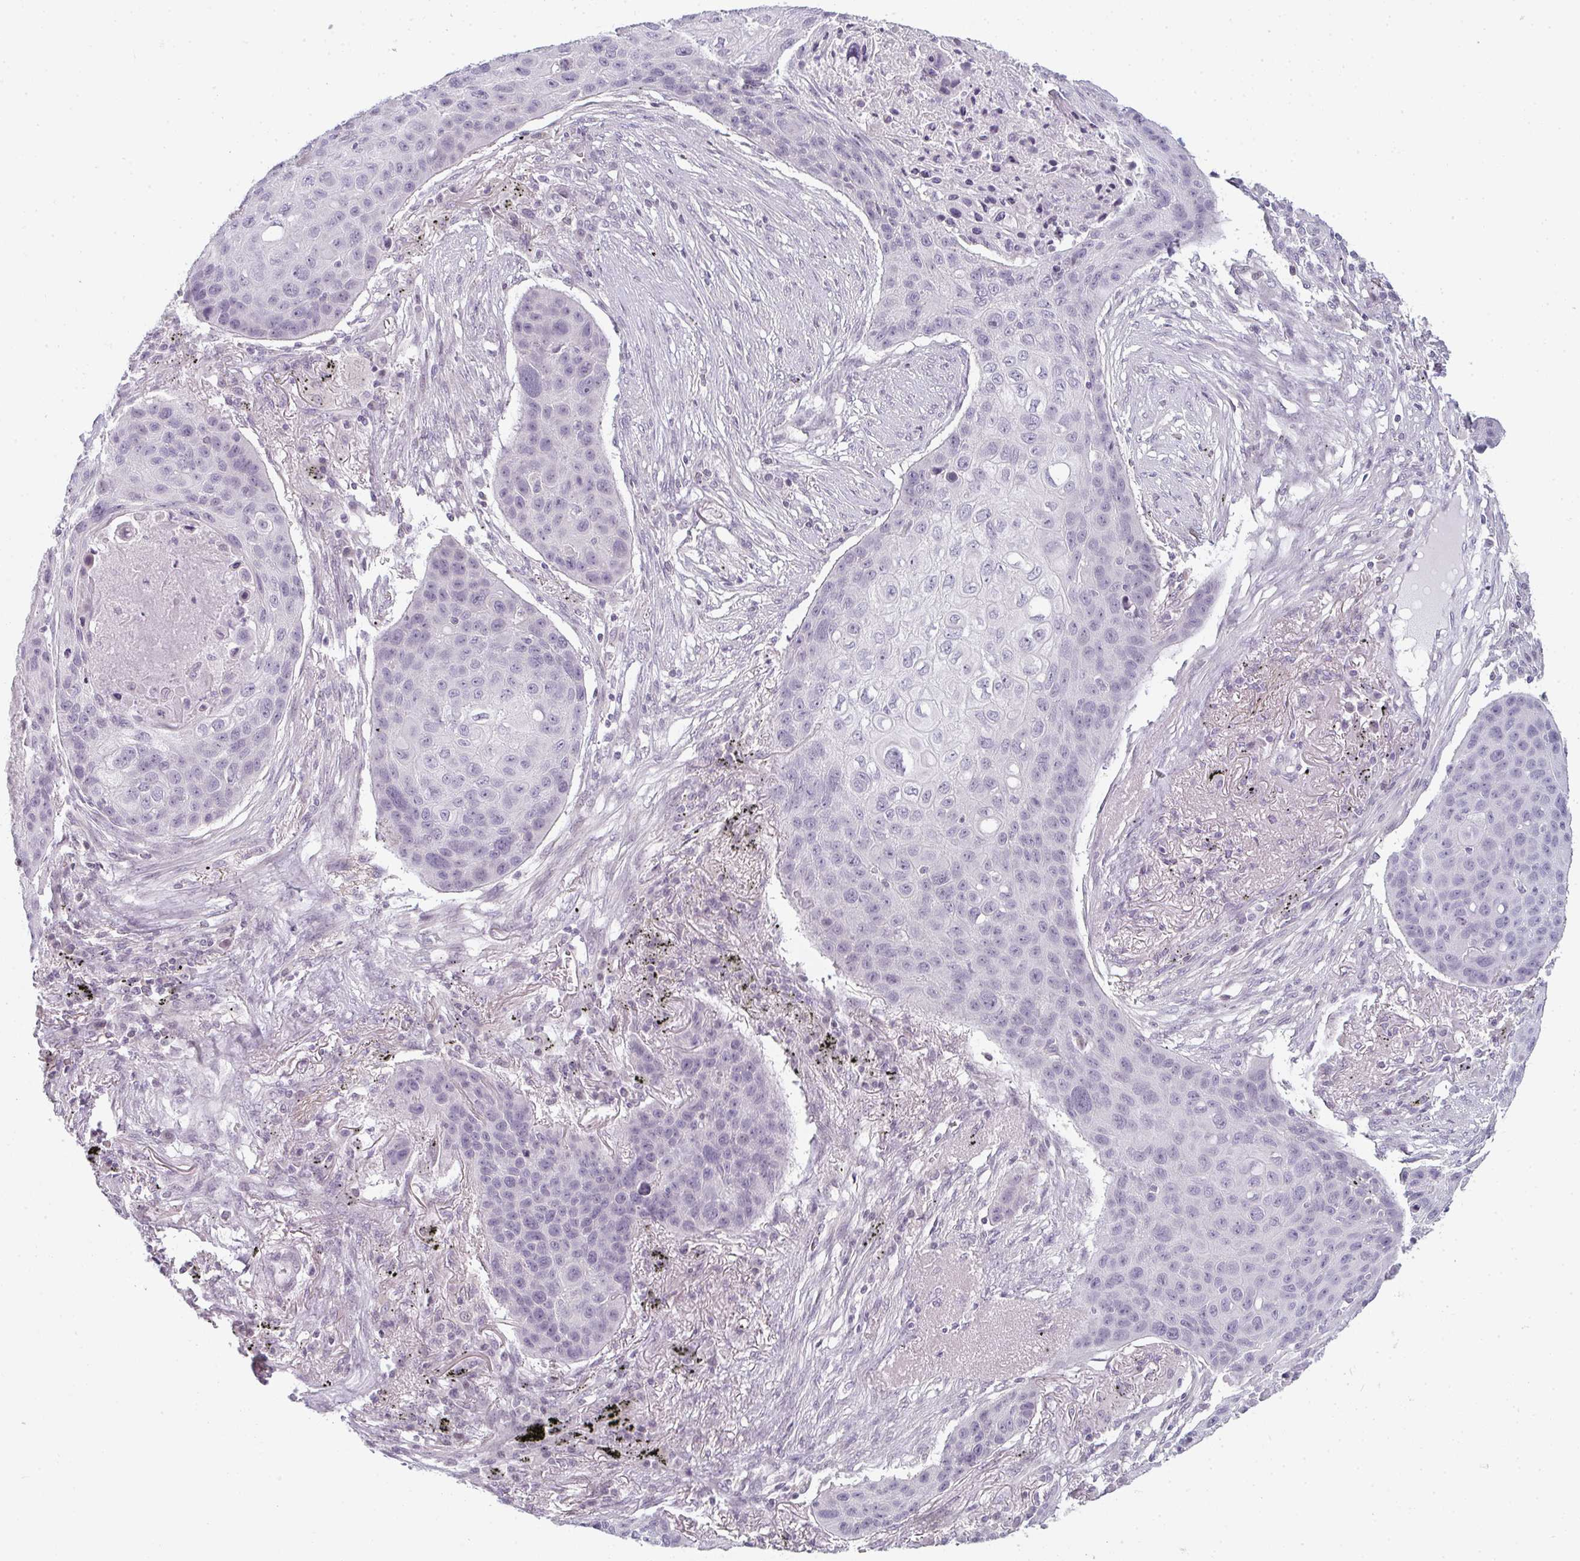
{"staining": {"intensity": "negative", "quantity": "none", "location": "none"}, "tissue": "lung cancer", "cell_type": "Tumor cells", "image_type": "cancer", "snomed": [{"axis": "morphology", "description": "Squamous cell carcinoma, NOS"}, {"axis": "topography", "description": "Lung"}], "caption": "Immunohistochemistry (IHC) of human lung cancer (squamous cell carcinoma) reveals no staining in tumor cells.", "gene": "RBBP6", "patient": {"sex": "female", "age": 63}}